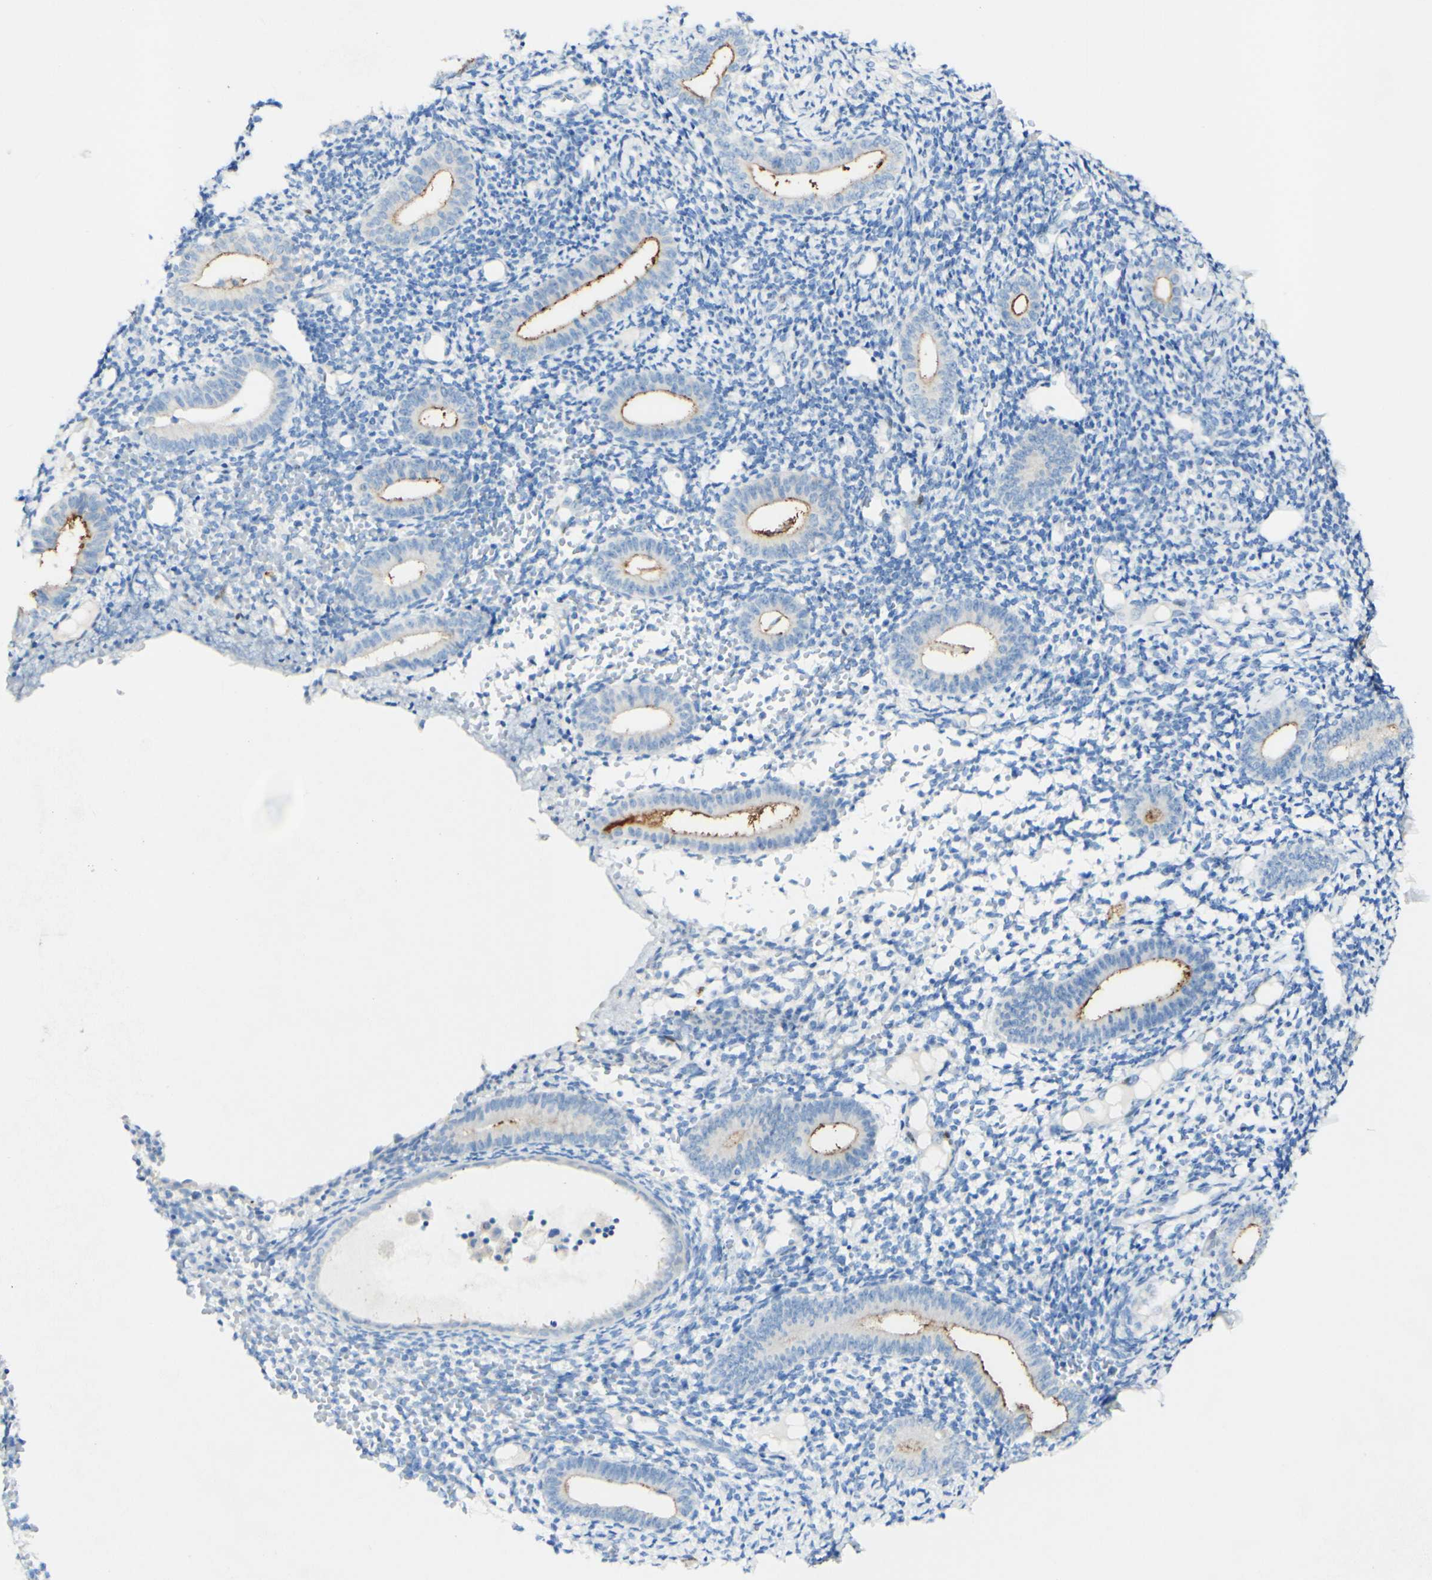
{"staining": {"intensity": "negative", "quantity": "none", "location": "none"}, "tissue": "endometrium", "cell_type": "Cells in endometrial stroma", "image_type": "normal", "snomed": [{"axis": "morphology", "description": "Normal tissue, NOS"}, {"axis": "topography", "description": "Endometrium"}], "caption": "Immunohistochemical staining of normal endometrium displays no significant staining in cells in endometrial stroma.", "gene": "FGF4", "patient": {"sex": "female", "age": 50}}